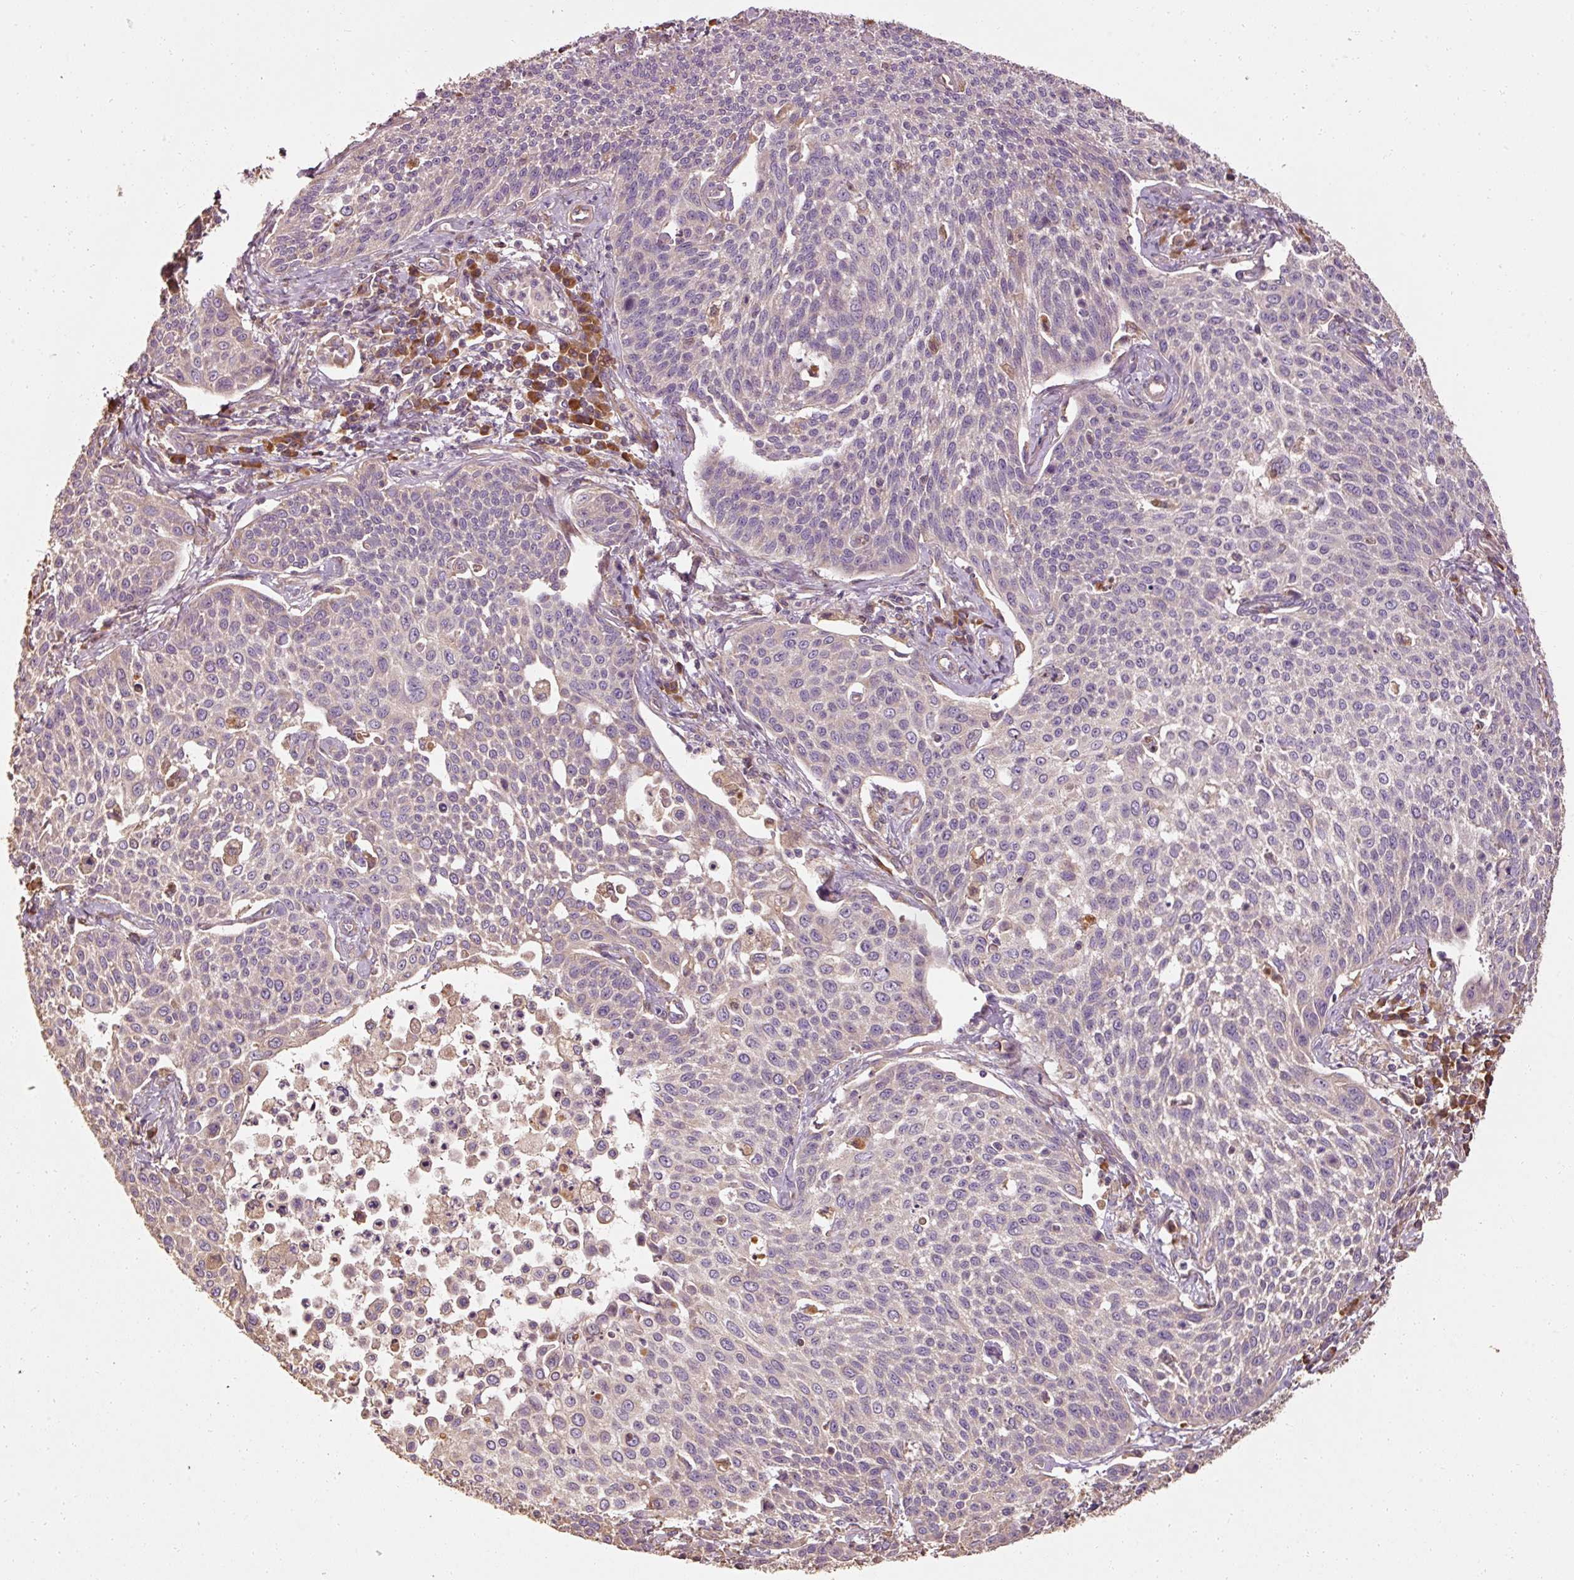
{"staining": {"intensity": "negative", "quantity": "none", "location": "none"}, "tissue": "cervical cancer", "cell_type": "Tumor cells", "image_type": "cancer", "snomed": [{"axis": "morphology", "description": "Squamous cell carcinoma, NOS"}, {"axis": "topography", "description": "Cervix"}], "caption": "Human cervical cancer stained for a protein using immunohistochemistry (IHC) displays no positivity in tumor cells.", "gene": "EFHC1", "patient": {"sex": "female", "age": 34}}